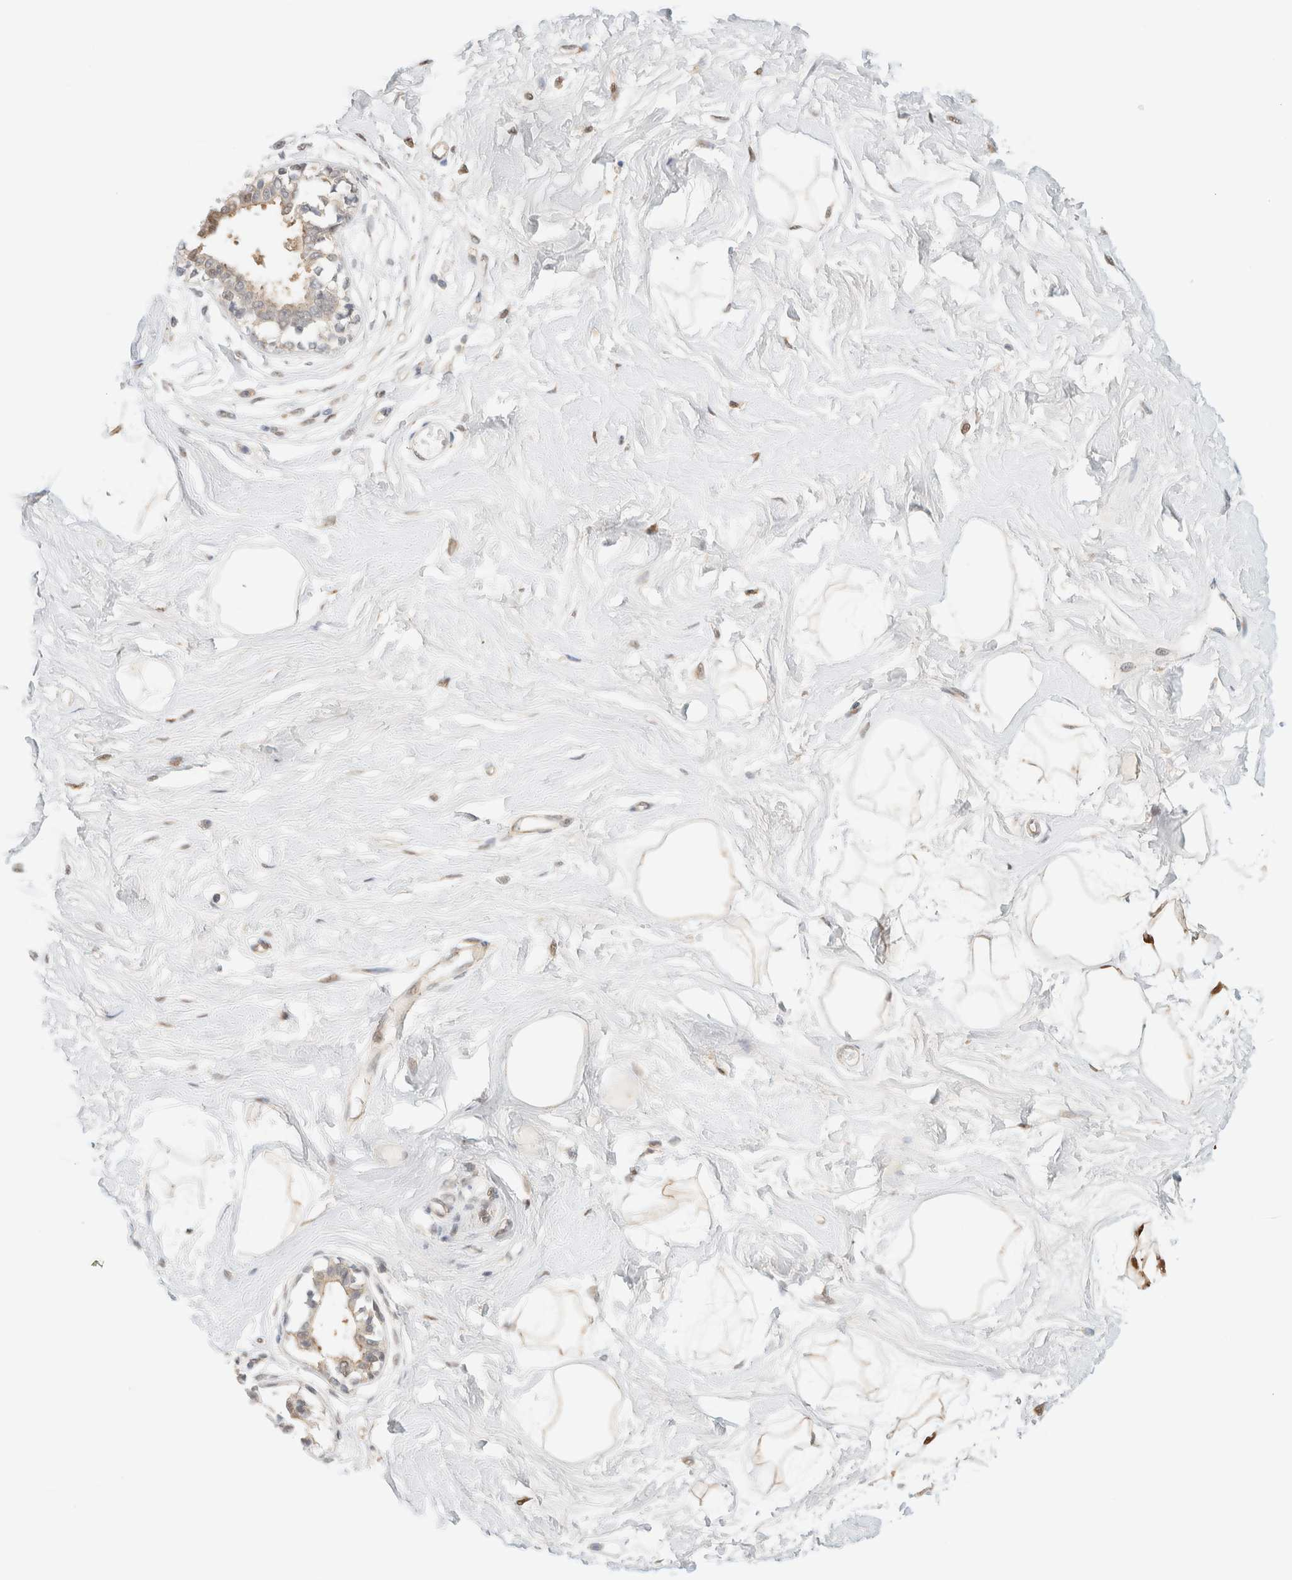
{"staining": {"intensity": "moderate", "quantity": ">75%", "location": "cytoplasmic/membranous,nuclear"}, "tissue": "breast", "cell_type": "Adipocytes", "image_type": "normal", "snomed": [{"axis": "morphology", "description": "Normal tissue, NOS"}, {"axis": "topography", "description": "Breast"}], "caption": "IHC image of benign breast: breast stained using immunohistochemistry (IHC) displays medium levels of moderate protein expression localized specifically in the cytoplasmic/membranous,nuclear of adipocytes, appearing as a cytoplasmic/membranous,nuclear brown color.", "gene": "PCYT2", "patient": {"sex": "female", "age": 45}}